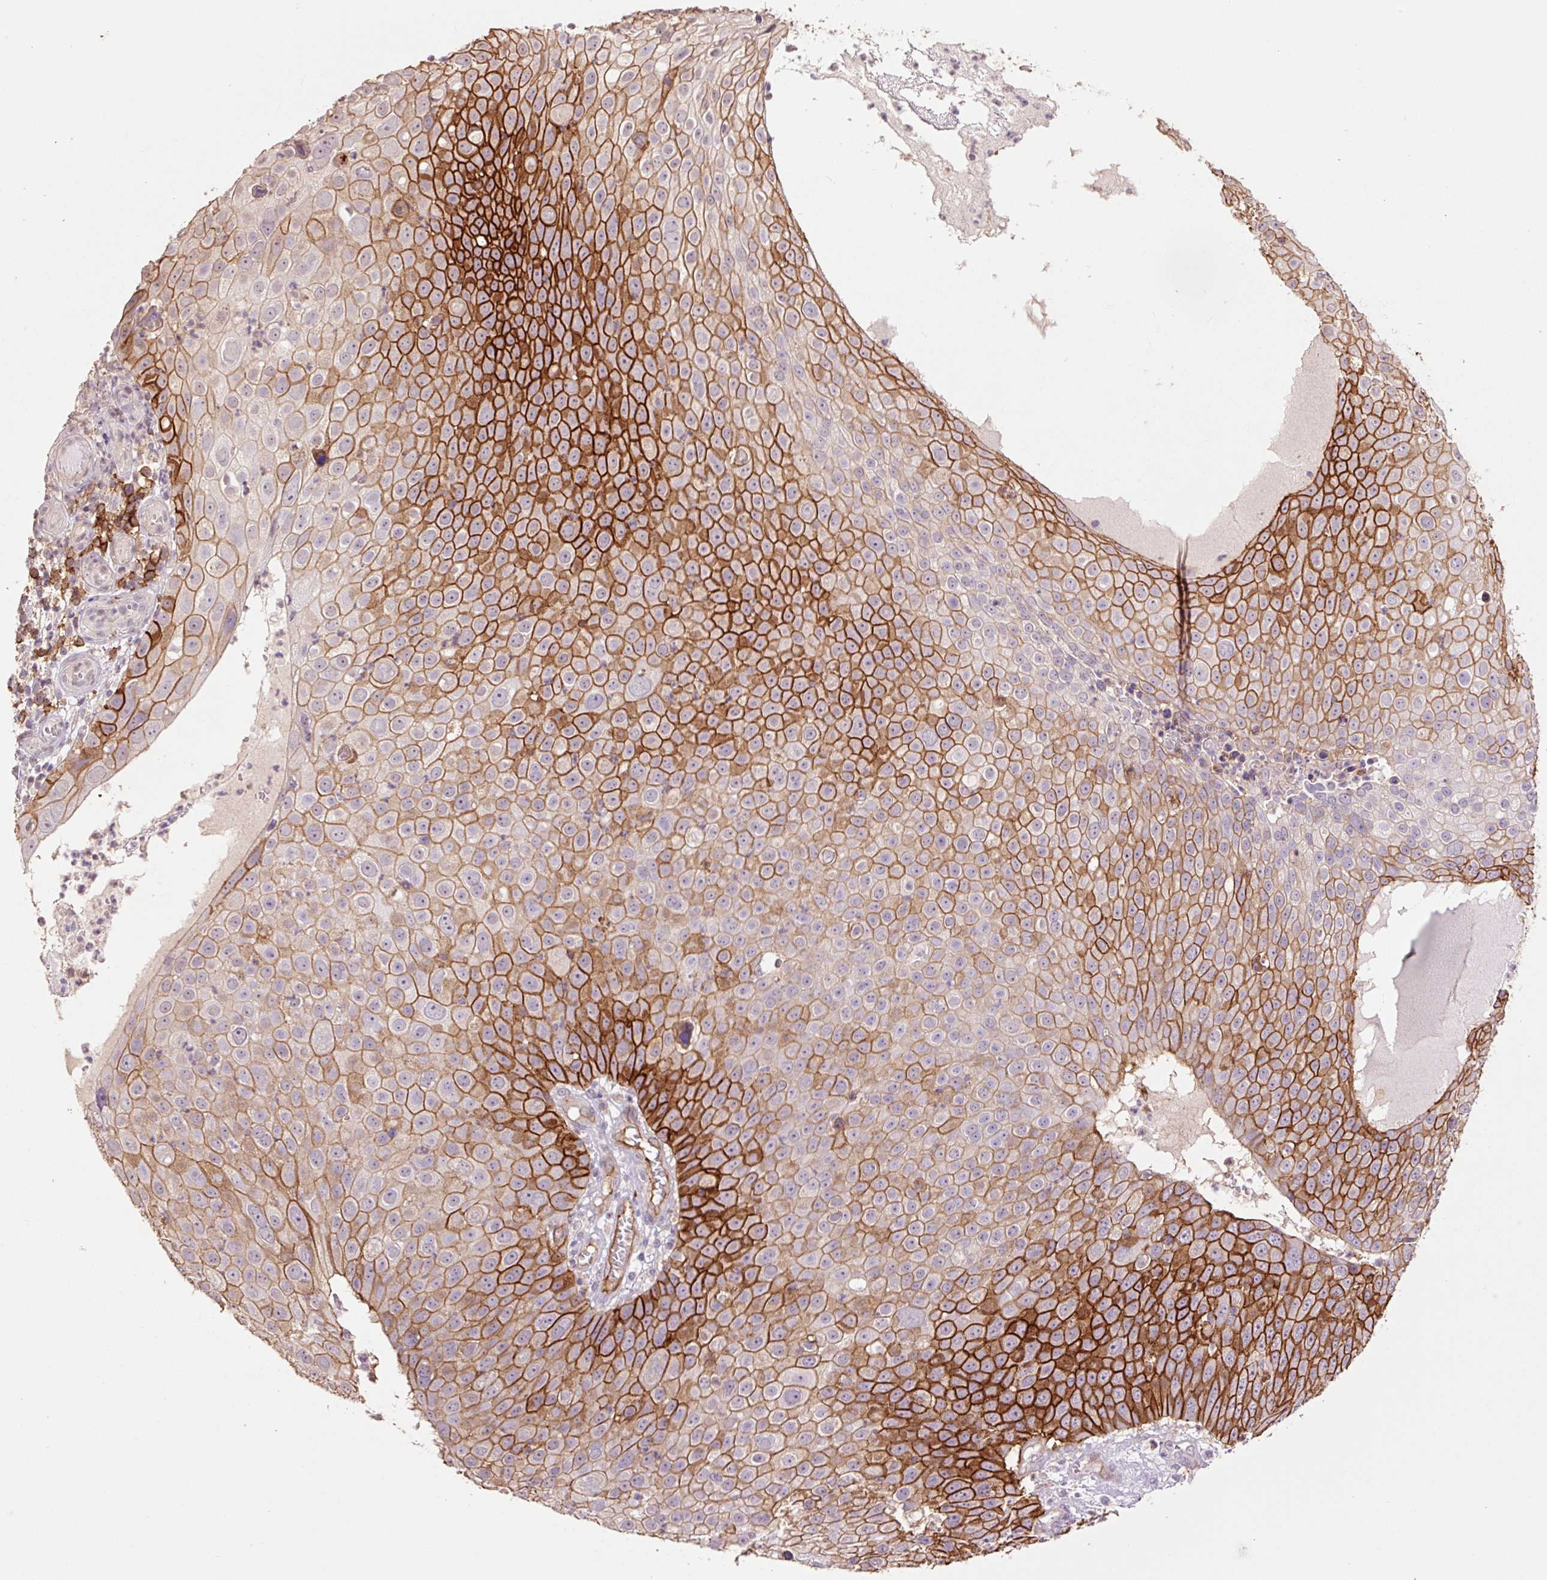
{"staining": {"intensity": "strong", "quantity": ">75%", "location": "cytoplasmic/membranous"}, "tissue": "skin cancer", "cell_type": "Tumor cells", "image_type": "cancer", "snomed": [{"axis": "morphology", "description": "Squamous cell carcinoma, NOS"}, {"axis": "topography", "description": "Skin"}], "caption": "The histopathology image shows a brown stain indicating the presence of a protein in the cytoplasmic/membranous of tumor cells in skin squamous cell carcinoma.", "gene": "SLC1A4", "patient": {"sex": "male", "age": 71}}